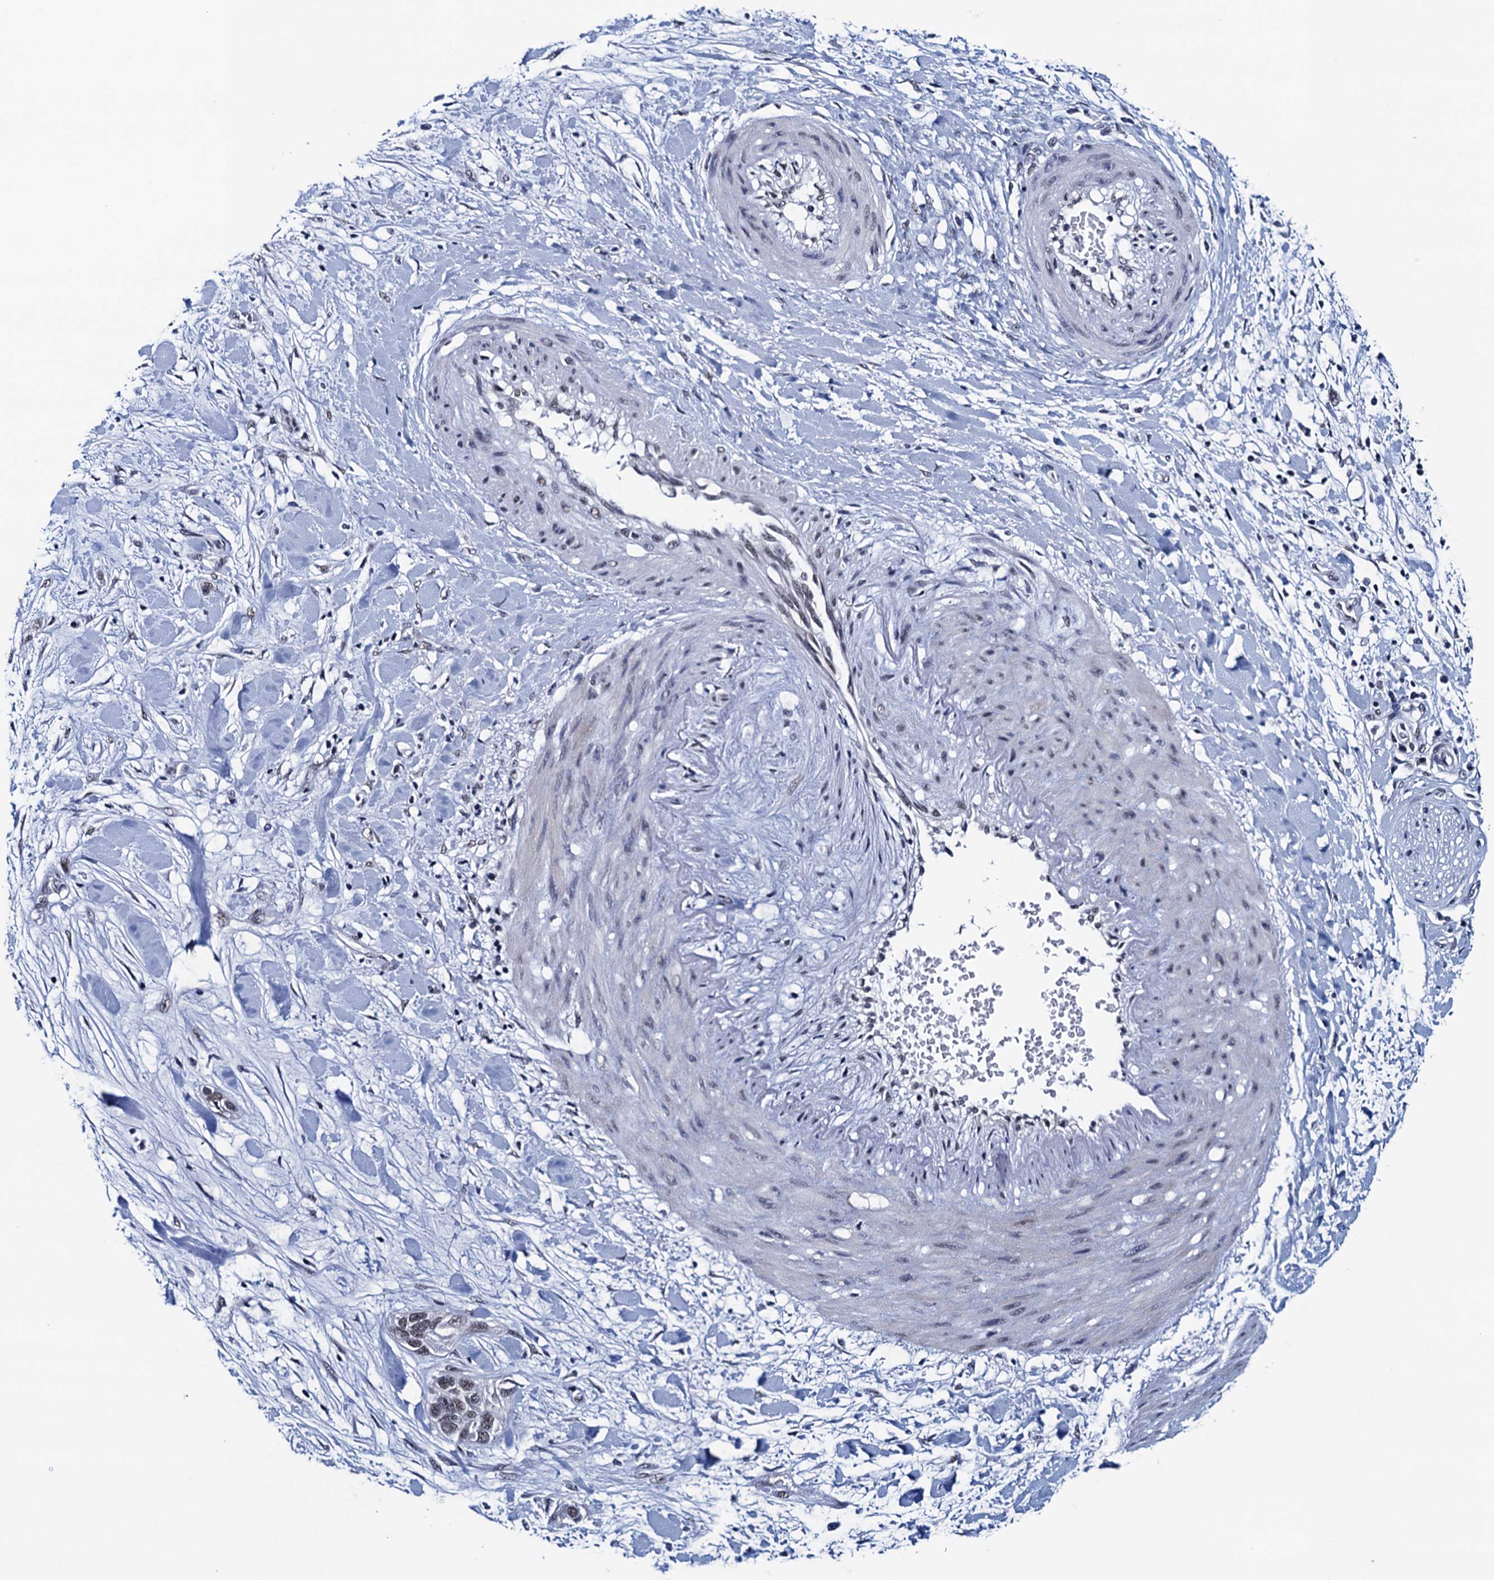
{"staining": {"intensity": "weak", "quantity": ">75%", "location": "nuclear"}, "tissue": "pancreatic cancer", "cell_type": "Tumor cells", "image_type": "cancer", "snomed": [{"axis": "morphology", "description": "Adenocarcinoma, NOS"}, {"axis": "topography", "description": "Pancreas"}], "caption": "Pancreatic adenocarcinoma stained for a protein exhibits weak nuclear positivity in tumor cells. (DAB (3,3'-diaminobenzidine) IHC, brown staining for protein, blue staining for nuclei).", "gene": "FNBP4", "patient": {"sex": "female", "age": 60}}